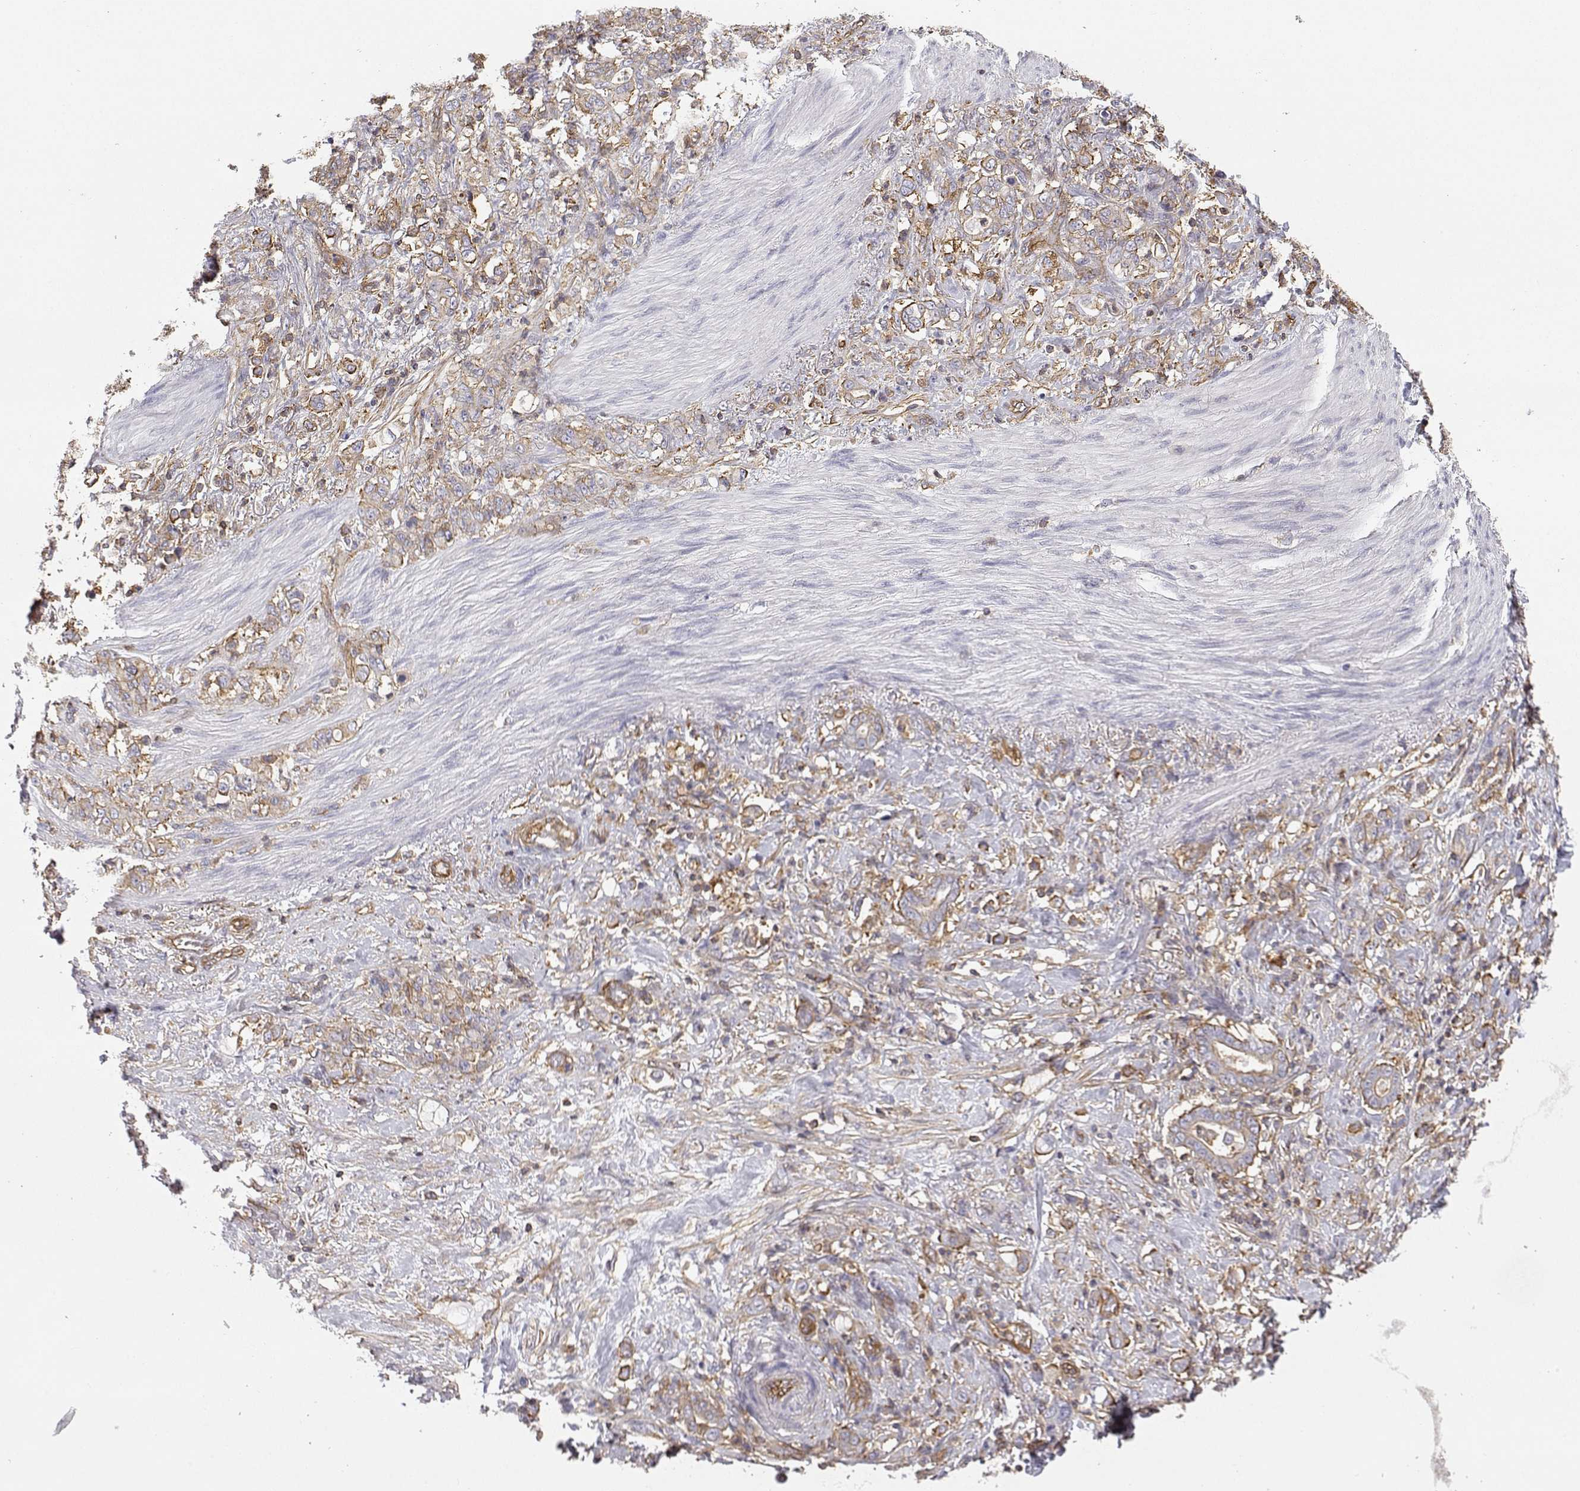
{"staining": {"intensity": "weak", "quantity": "<25%", "location": "cytoplasmic/membranous"}, "tissue": "stomach cancer", "cell_type": "Tumor cells", "image_type": "cancer", "snomed": [{"axis": "morphology", "description": "Adenocarcinoma, NOS"}, {"axis": "topography", "description": "Stomach"}], "caption": "Immunohistochemical staining of human stomach adenocarcinoma demonstrates no significant expression in tumor cells.", "gene": "MYH9", "patient": {"sex": "female", "age": 79}}